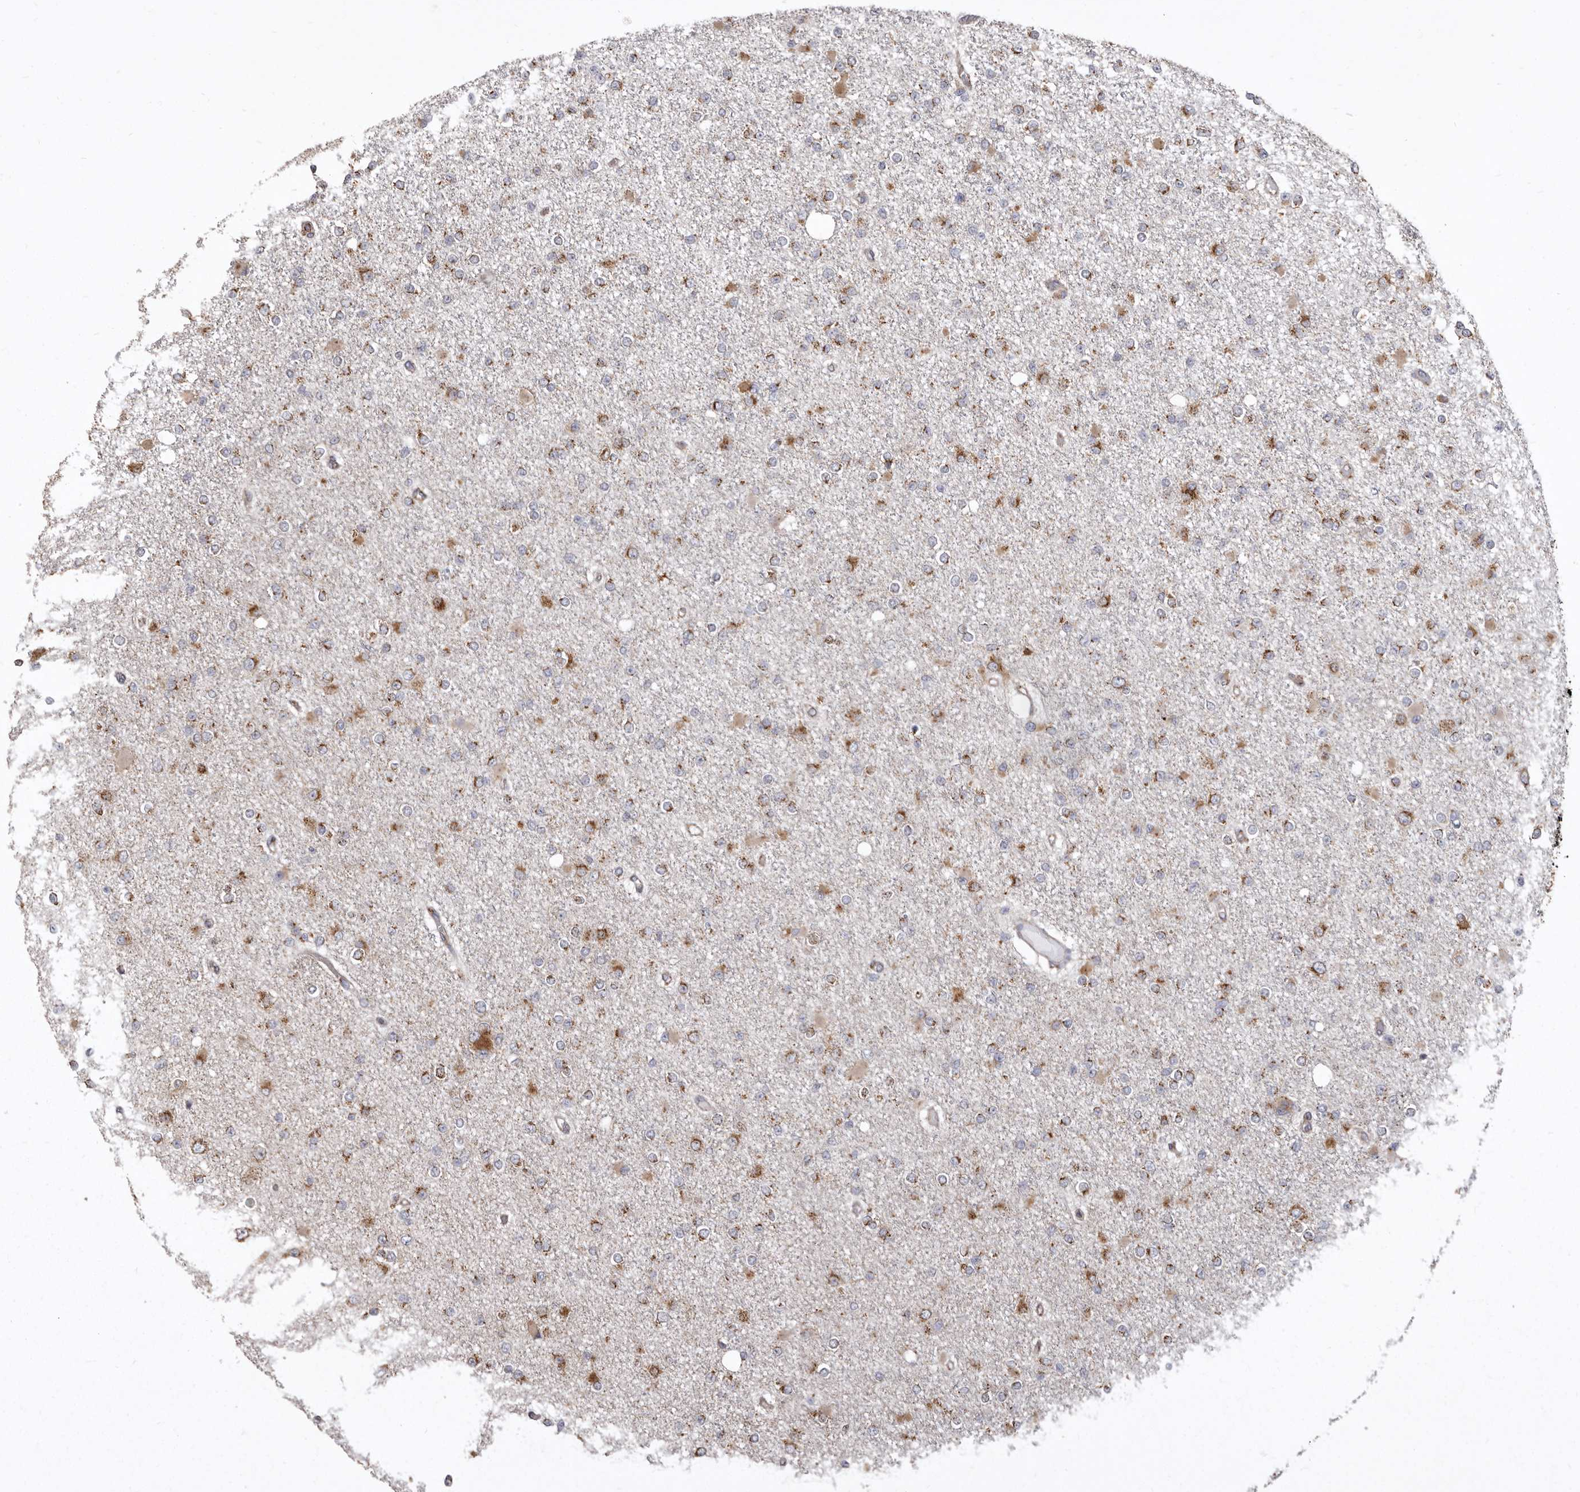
{"staining": {"intensity": "moderate", "quantity": ">75%", "location": "cytoplasmic/membranous"}, "tissue": "glioma", "cell_type": "Tumor cells", "image_type": "cancer", "snomed": [{"axis": "morphology", "description": "Glioma, malignant, Low grade"}, {"axis": "topography", "description": "Brain"}], "caption": "A histopathology image of human glioma stained for a protein displays moderate cytoplasmic/membranous brown staining in tumor cells.", "gene": "CDK5RAP3", "patient": {"sex": "female", "age": 22}}